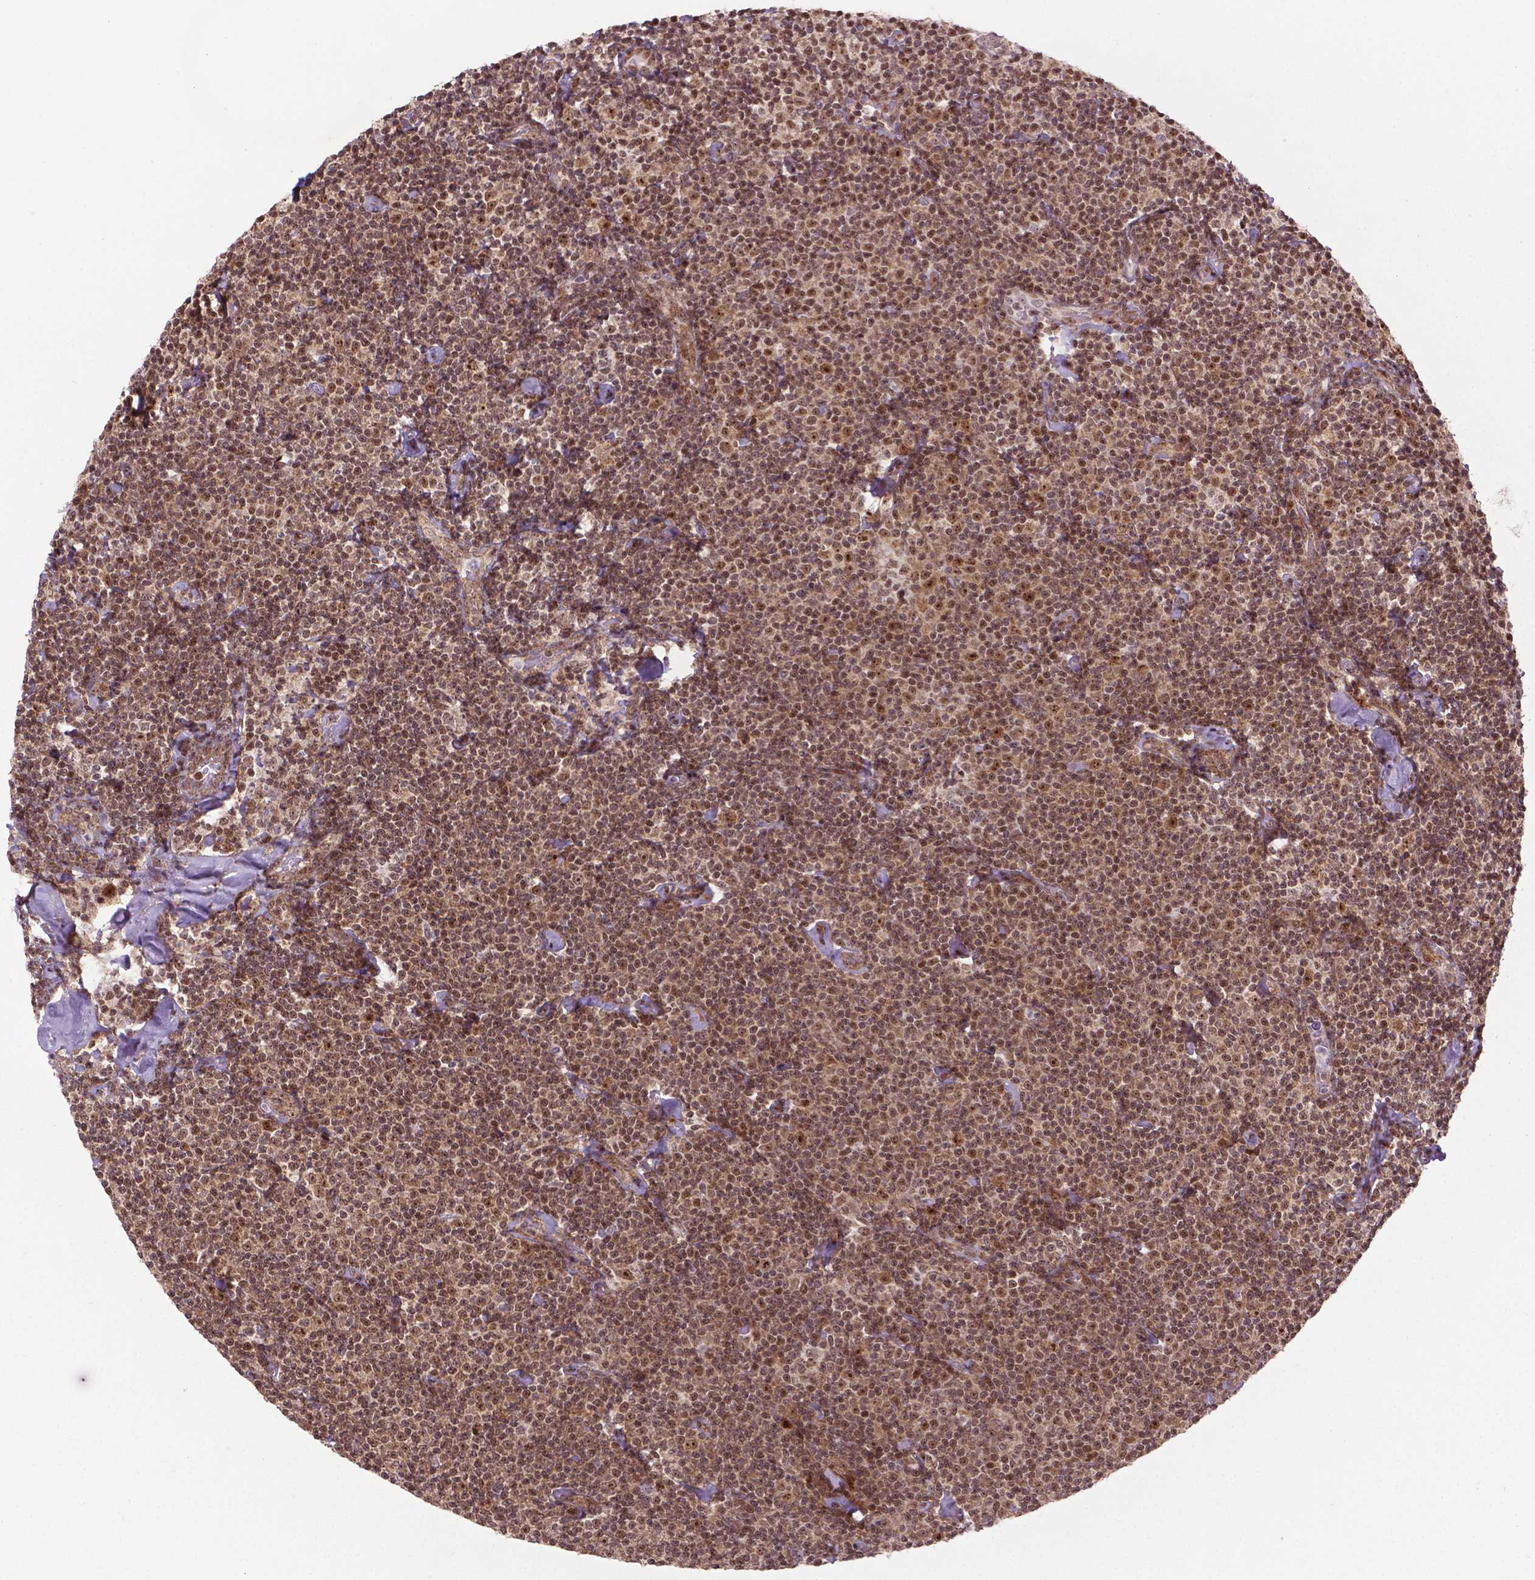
{"staining": {"intensity": "moderate", "quantity": ">75%", "location": "nuclear"}, "tissue": "lymphoma", "cell_type": "Tumor cells", "image_type": "cancer", "snomed": [{"axis": "morphology", "description": "Malignant lymphoma, non-Hodgkin's type, Low grade"}, {"axis": "topography", "description": "Lymph node"}], "caption": "Malignant lymphoma, non-Hodgkin's type (low-grade) stained with DAB (3,3'-diaminobenzidine) immunohistochemistry demonstrates medium levels of moderate nuclear positivity in approximately >75% of tumor cells.", "gene": "CSNK2A1", "patient": {"sex": "male", "age": 81}}